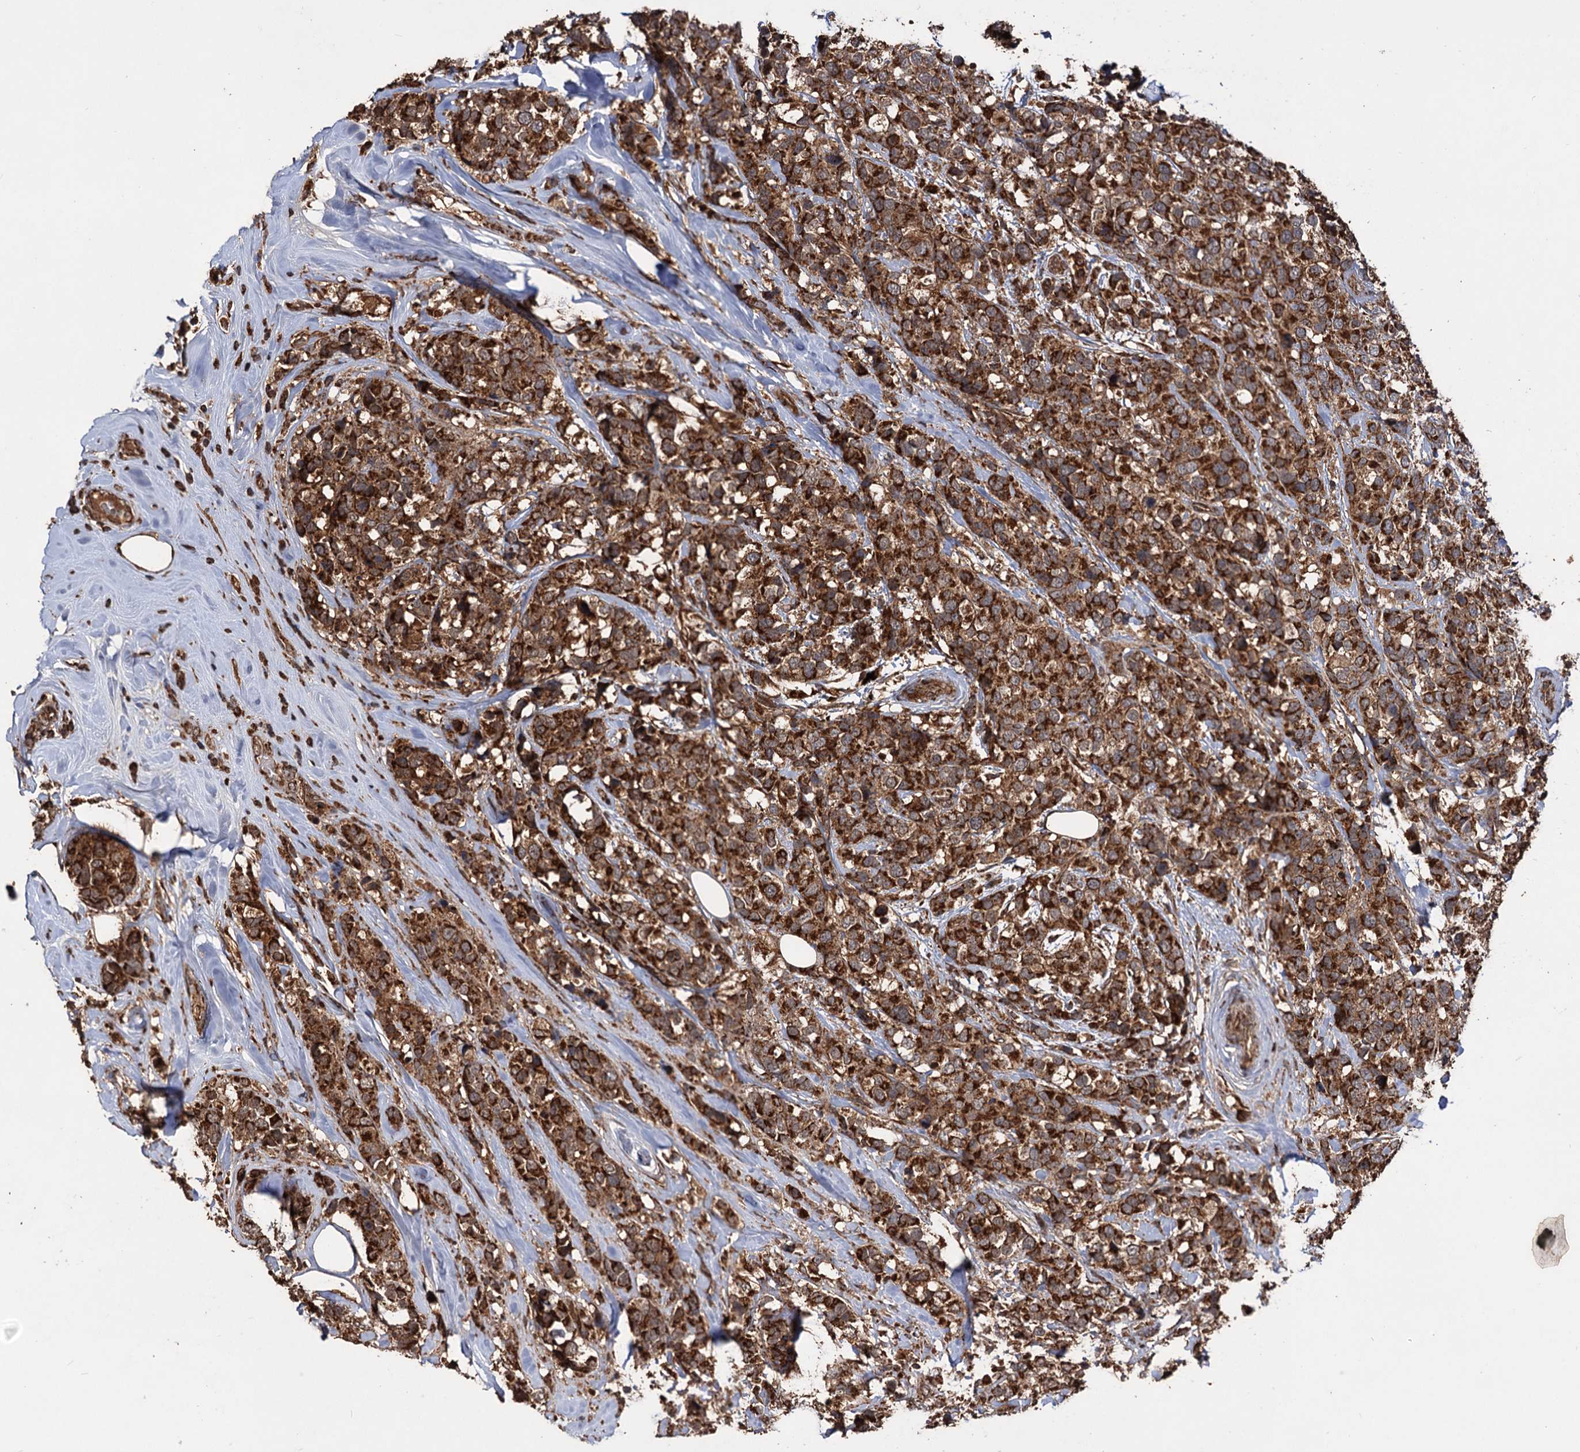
{"staining": {"intensity": "strong", "quantity": ">75%", "location": "cytoplasmic/membranous"}, "tissue": "breast cancer", "cell_type": "Tumor cells", "image_type": "cancer", "snomed": [{"axis": "morphology", "description": "Lobular carcinoma"}, {"axis": "topography", "description": "Breast"}], "caption": "High-power microscopy captured an immunohistochemistry (IHC) histopathology image of breast cancer (lobular carcinoma), revealing strong cytoplasmic/membranous positivity in about >75% of tumor cells.", "gene": "IPO4", "patient": {"sex": "female", "age": 59}}